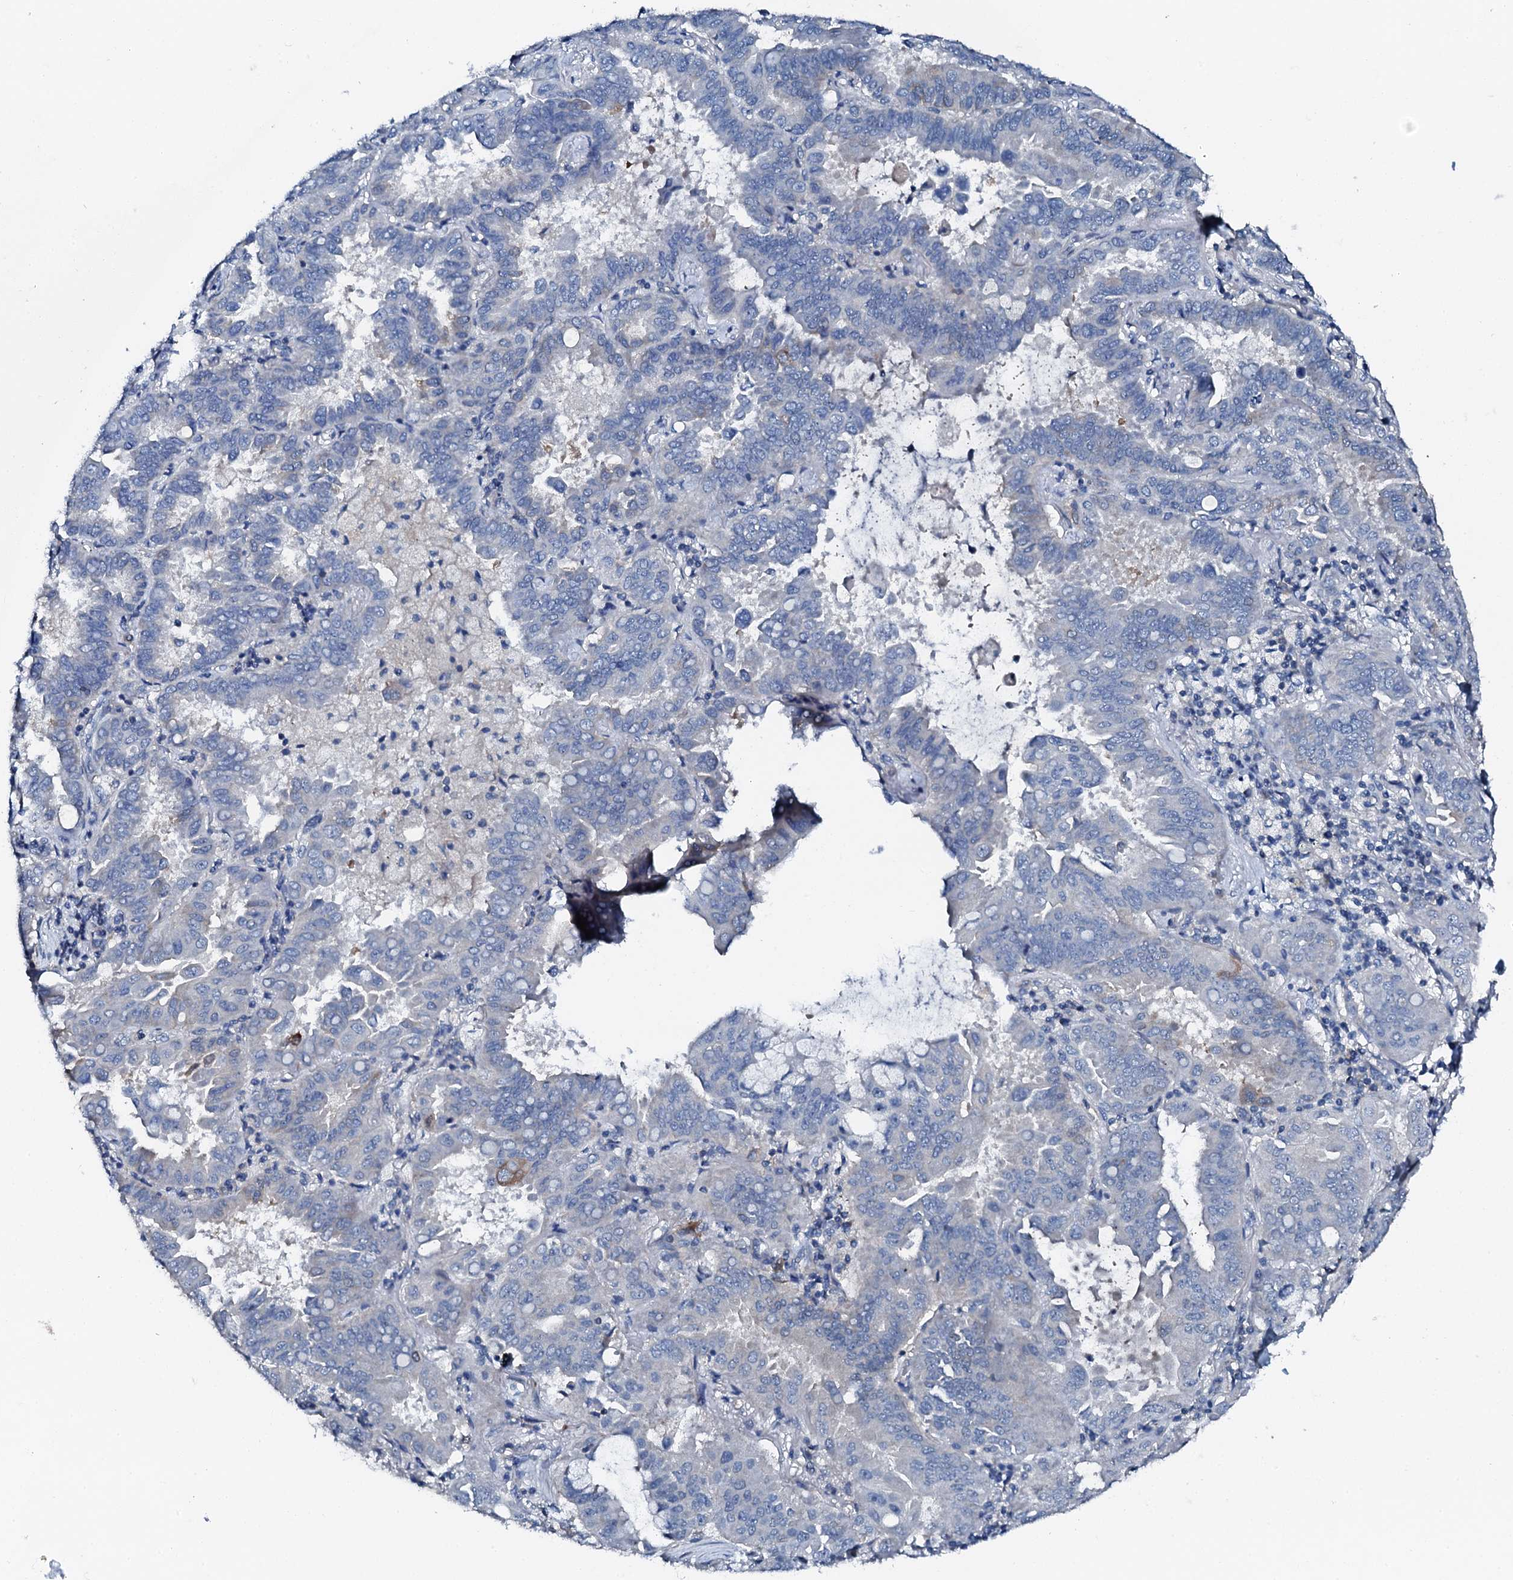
{"staining": {"intensity": "negative", "quantity": "none", "location": "none"}, "tissue": "lung cancer", "cell_type": "Tumor cells", "image_type": "cancer", "snomed": [{"axis": "morphology", "description": "Adenocarcinoma, NOS"}, {"axis": "topography", "description": "Lung"}], "caption": "DAB (3,3'-diaminobenzidine) immunohistochemical staining of human adenocarcinoma (lung) exhibits no significant positivity in tumor cells. (DAB immunohistochemistry with hematoxylin counter stain).", "gene": "GFOD2", "patient": {"sex": "male", "age": 64}}